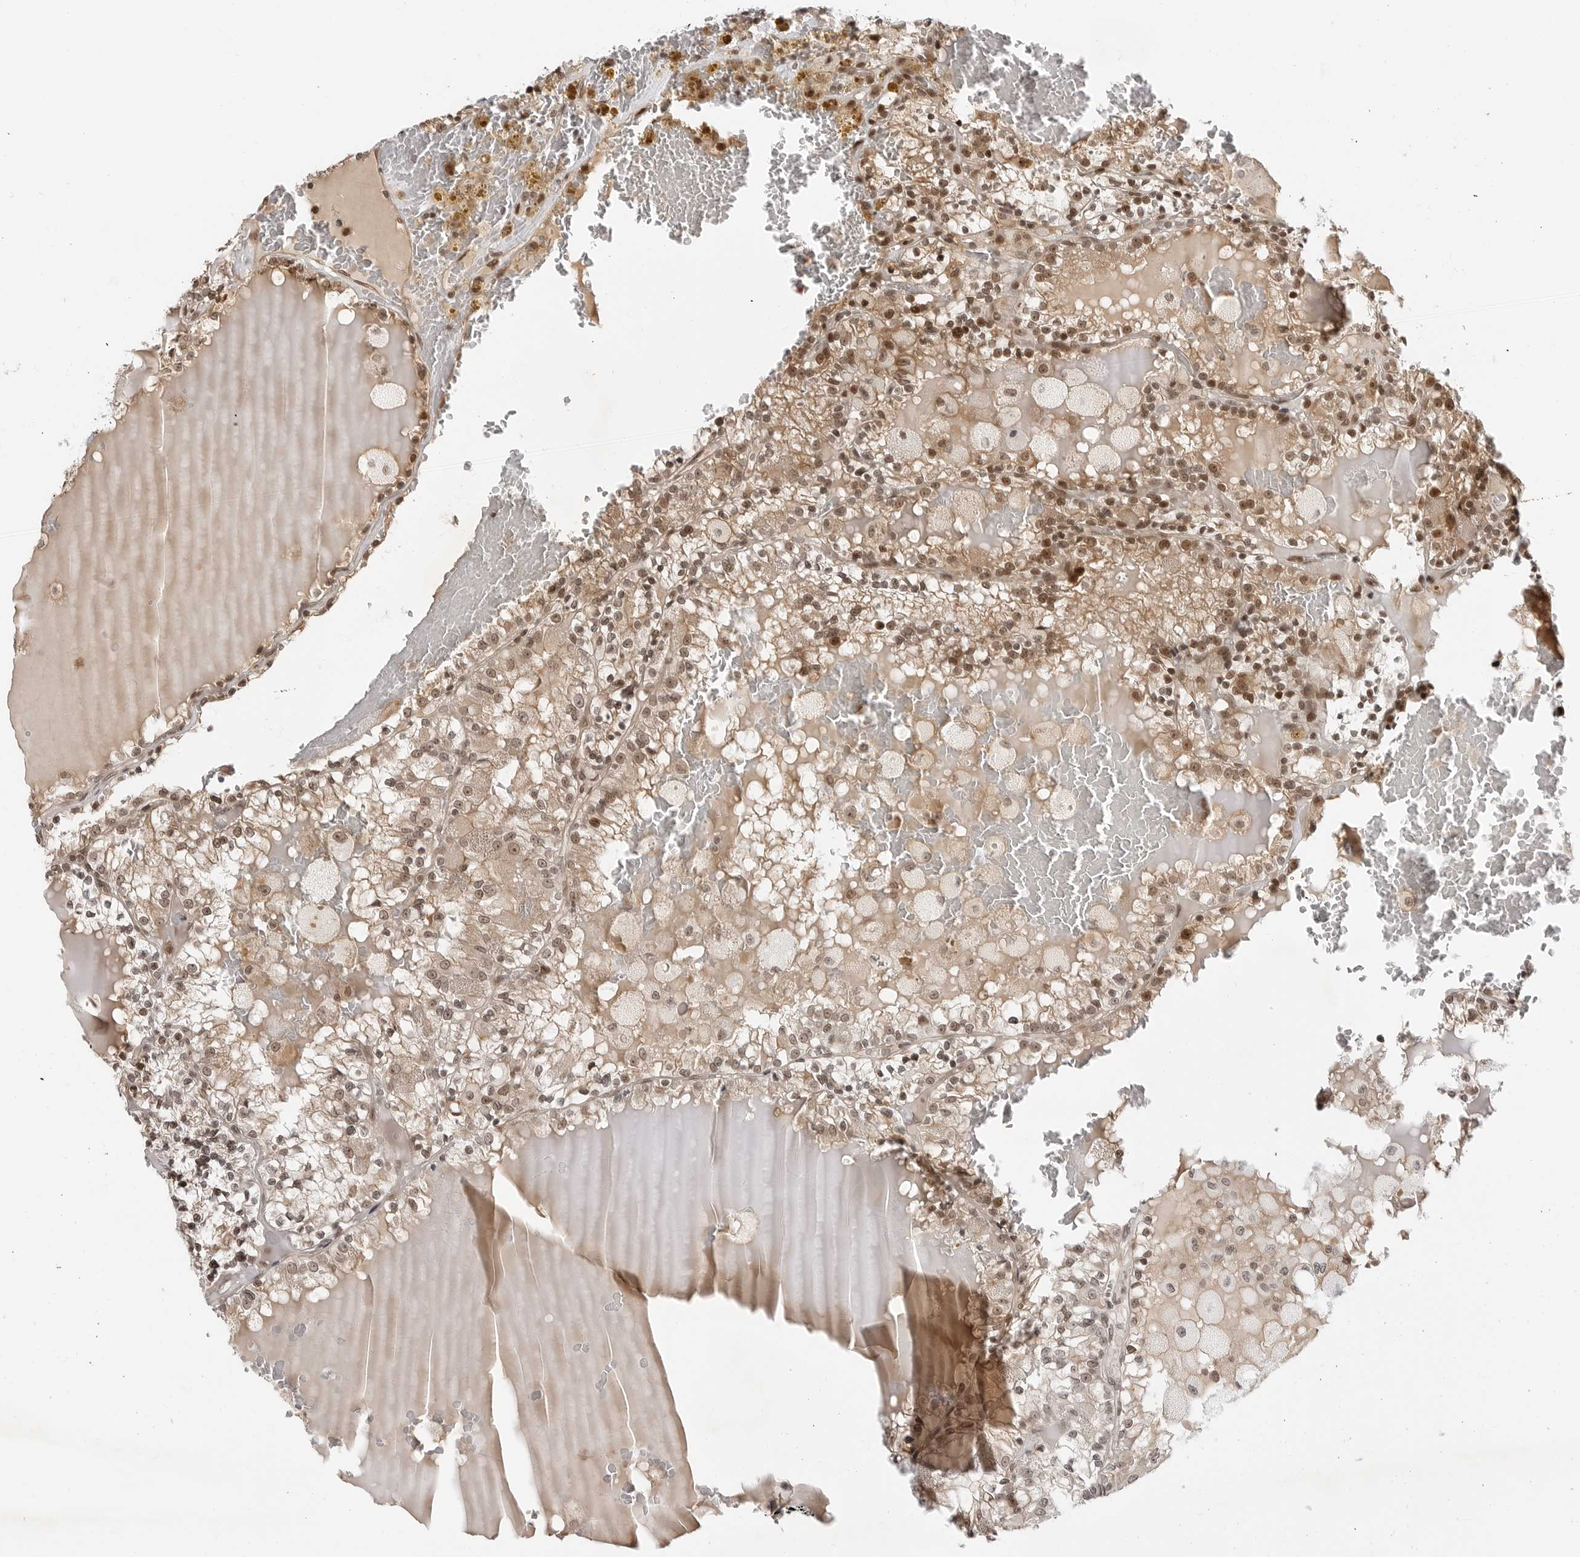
{"staining": {"intensity": "moderate", "quantity": ">75%", "location": "cytoplasmic/membranous,nuclear"}, "tissue": "renal cancer", "cell_type": "Tumor cells", "image_type": "cancer", "snomed": [{"axis": "morphology", "description": "Adenocarcinoma, NOS"}, {"axis": "topography", "description": "Kidney"}], "caption": "High-magnification brightfield microscopy of adenocarcinoma (renal) stained with DAB (brown) and counterstained with hematoxylin (blue). tumor cells exhibit moderate cytoplasmic/membranous and nuclear positivity is identified in about>75% of cells.", "gene": "C8orf33", "patient": {"sex": "female", "age": 56}}